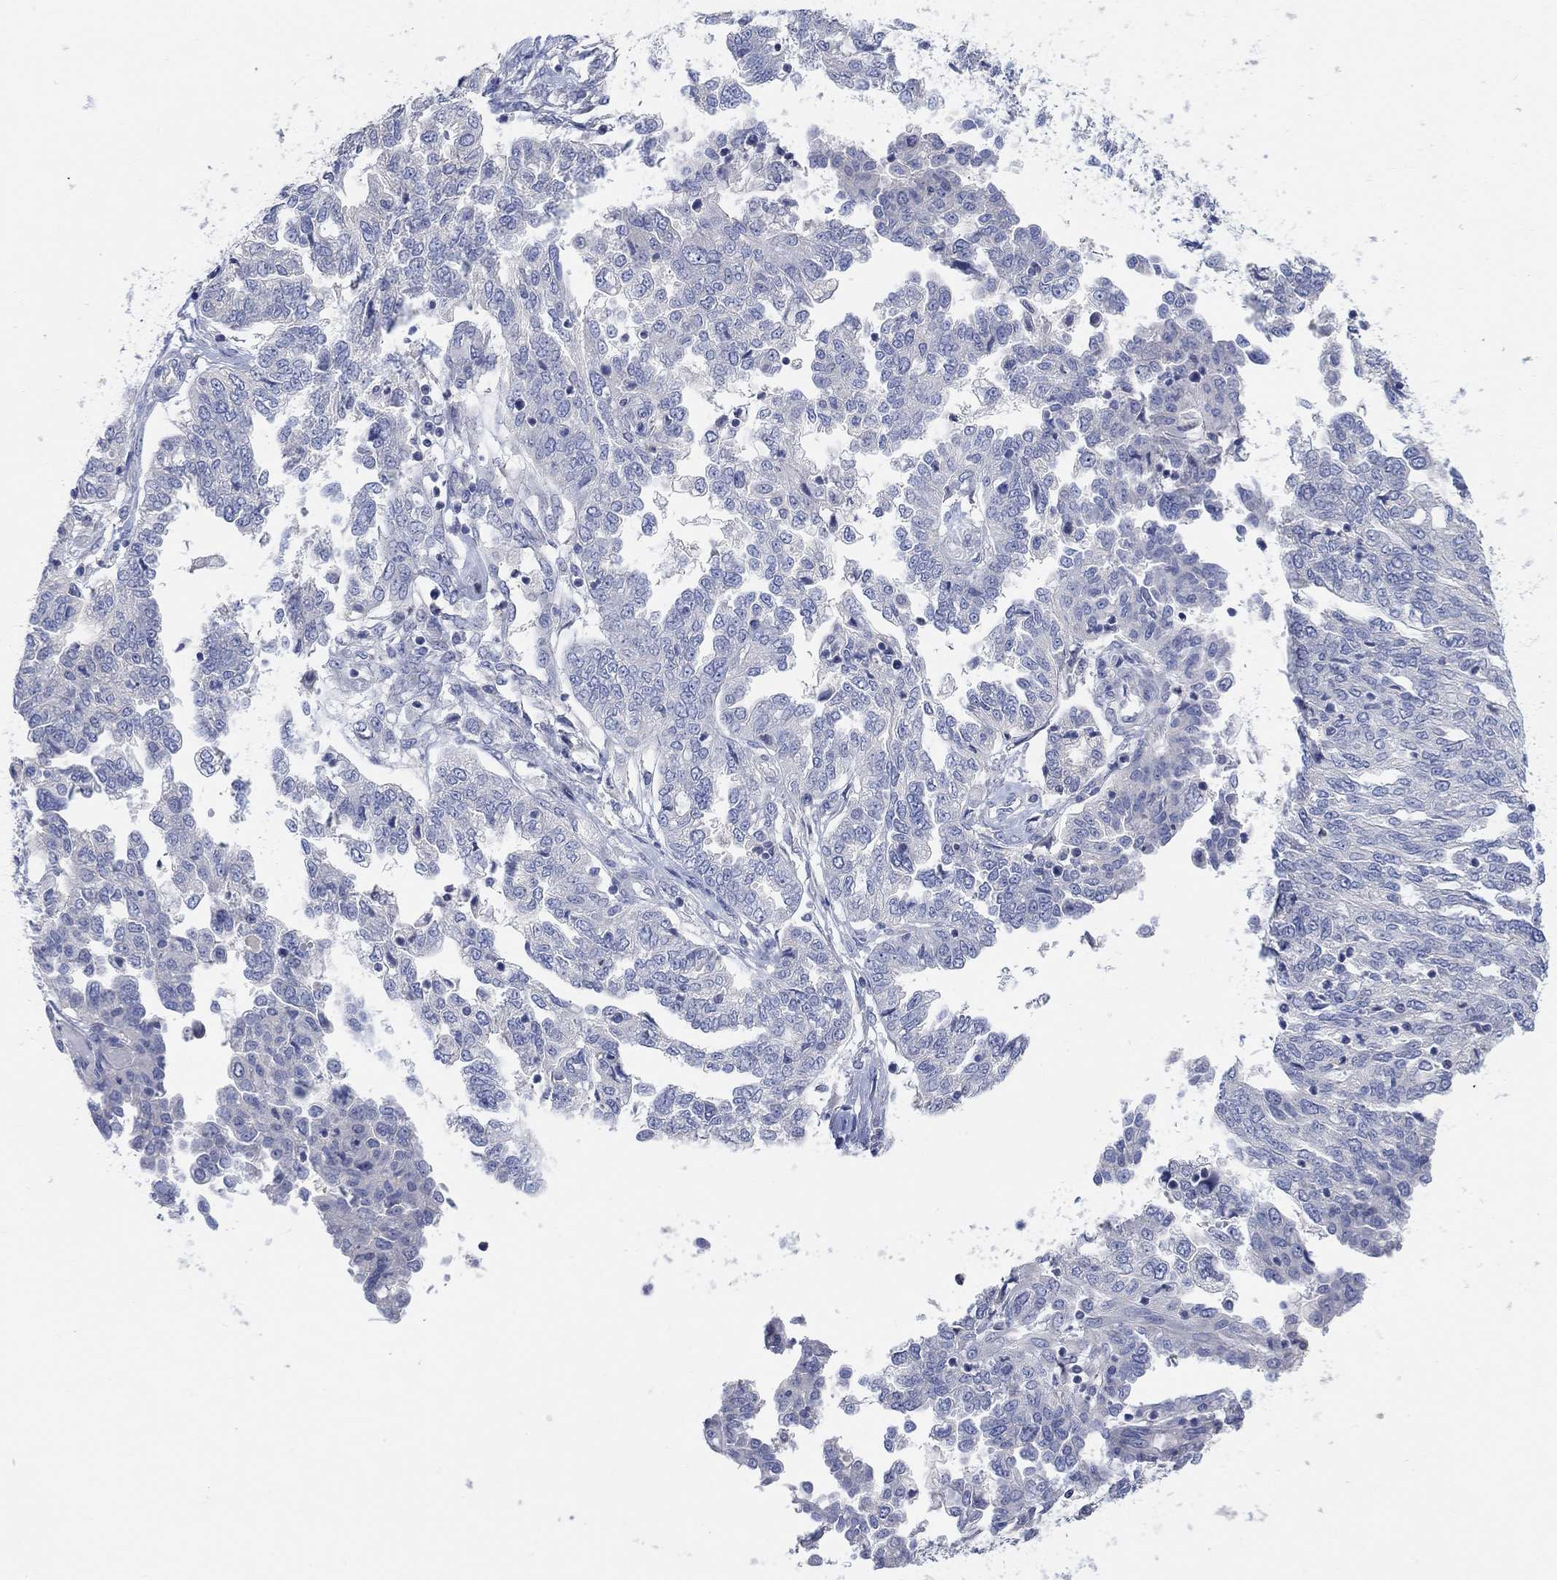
{"staining": {"intensity": "negative", "quantity": "none", "location": "none"}, "tissue": "ovarian cancer", "cell_type": "Tumor cells", "image_type": "cancer", "snomed": [{"axis": "morphology", "description": "Cystadenocarcinoma, serous, NOS"}, {"axis": "topography", "description": "Ovary"}], "caption": "Human ovarian cancer stained for a protein using IHC exhibits no positivity in tumor cells.", "gene": "NLRP14", "patient": {"sex": "female", "age": 67}}